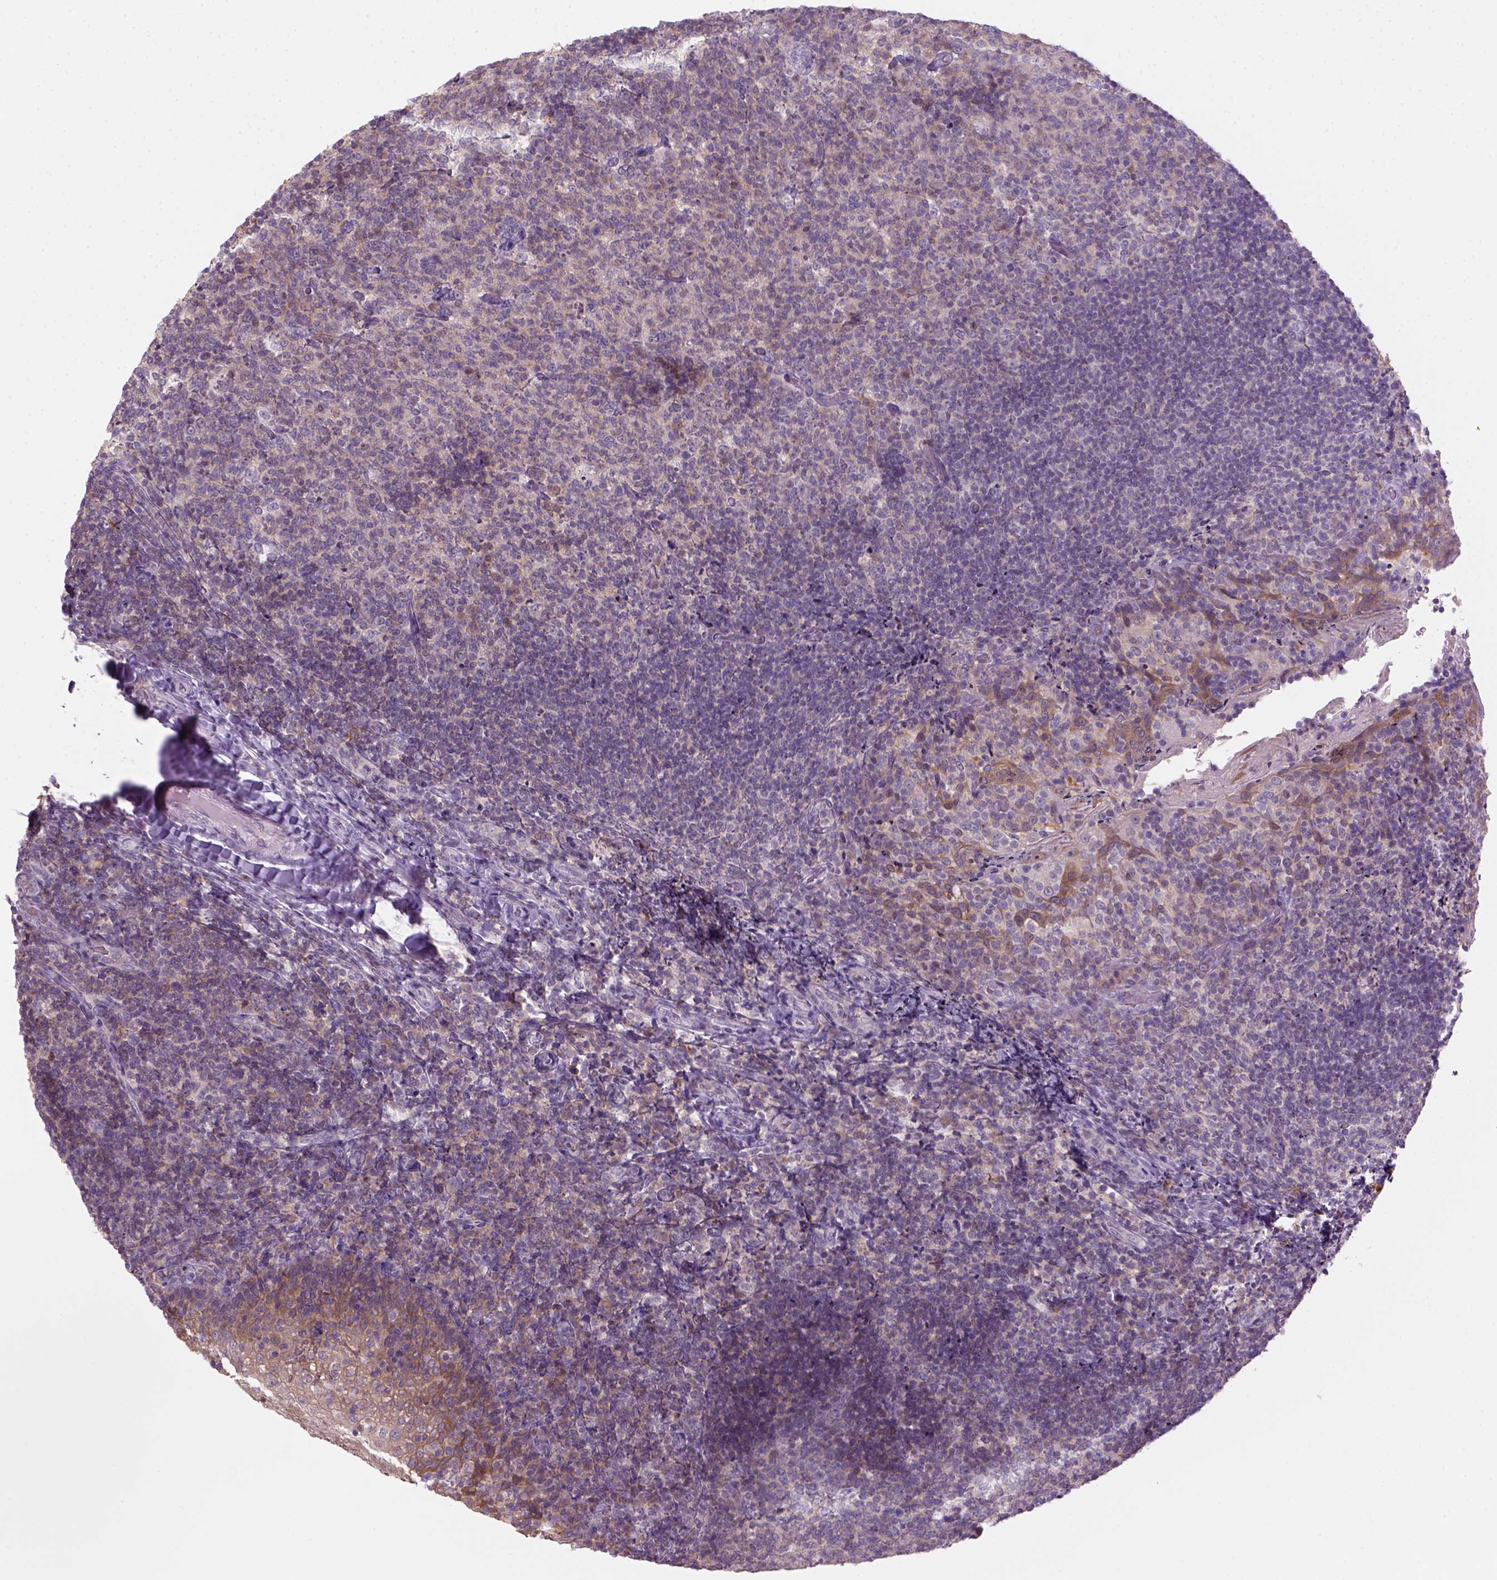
{"staining": {"intensity": "moderate", "quantity": "<25%", "location": "cytoplasmic/membranous"}, "tissue": "tonsil", "cell_type": "Germinal center cells", "image_type": "normal", "snomed": [{"axis": "morphology", "description": "Normal tissue, NOS"}, {"axis": "topography", "description": "Tonsil"}], "caption": "Immunohistochemical staining of benign tonsil exhibits low levels of moderate cytoplasmic/membranous staining in about <25% of germinal center cells.", "gene": "GOT1", "patient": {"sex": "female", "age": 10}}